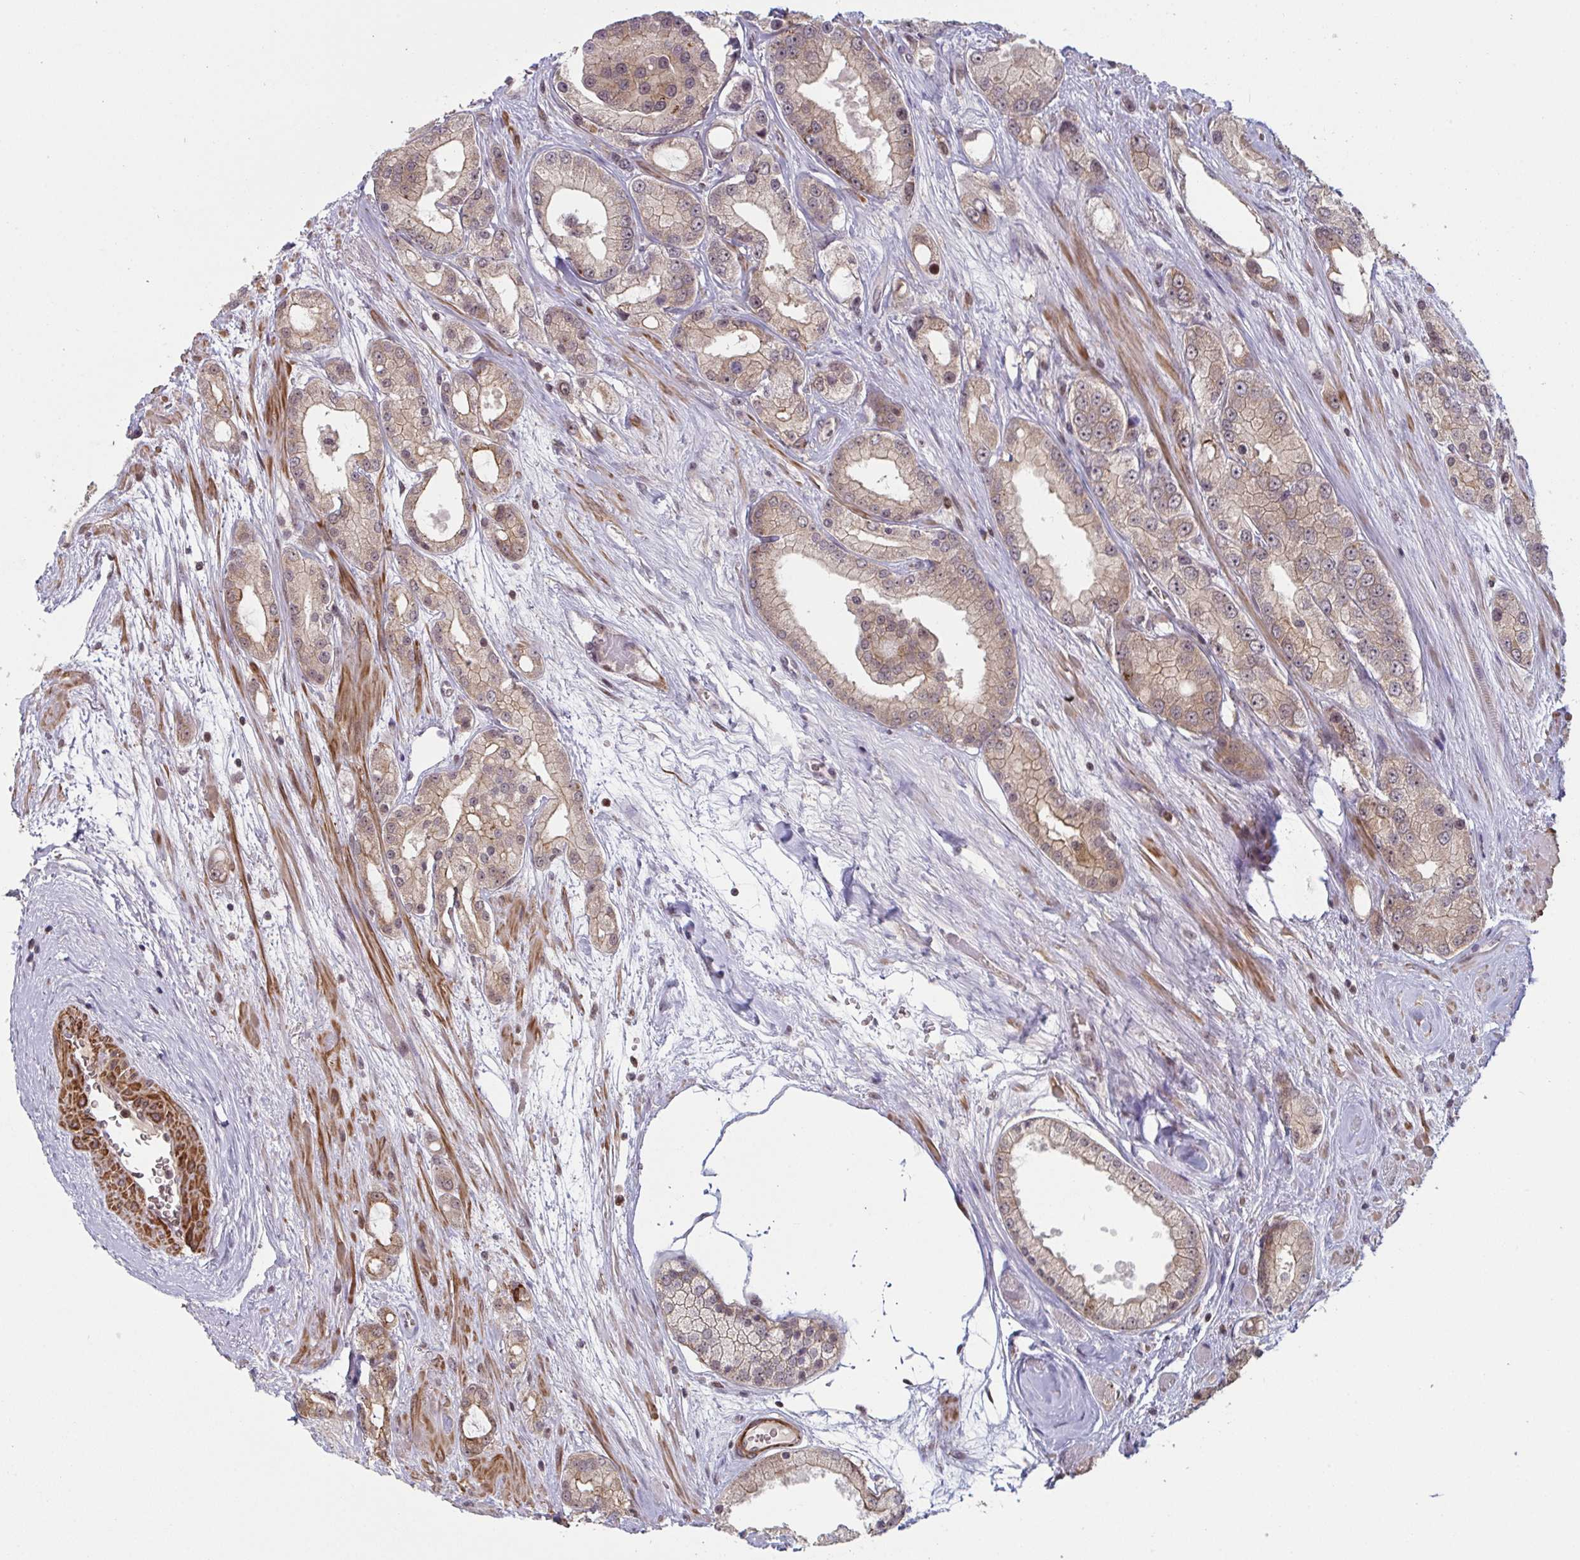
{"staining": {"intensity": "moderate", "quantity": ">75%", "location": "cytoplasmic/membranous"}, "tissue": "prostate cancer", "cell_type": "Tumor cells", "image_type": "cancer", "snomed": [{"axis": "morphology", "description": "Adenocarcinoma, High grade"}, {"axis": "topography", "description": "Prostate"}], "caption": "Moderate cytoplasmic/membranous expression is appreciated in approximately >75% of tumor cells in adenocarcinoma (high-grade) (prostate).", "gene": "NLRP13", "patient": {"sex": "male", "age": 67}}